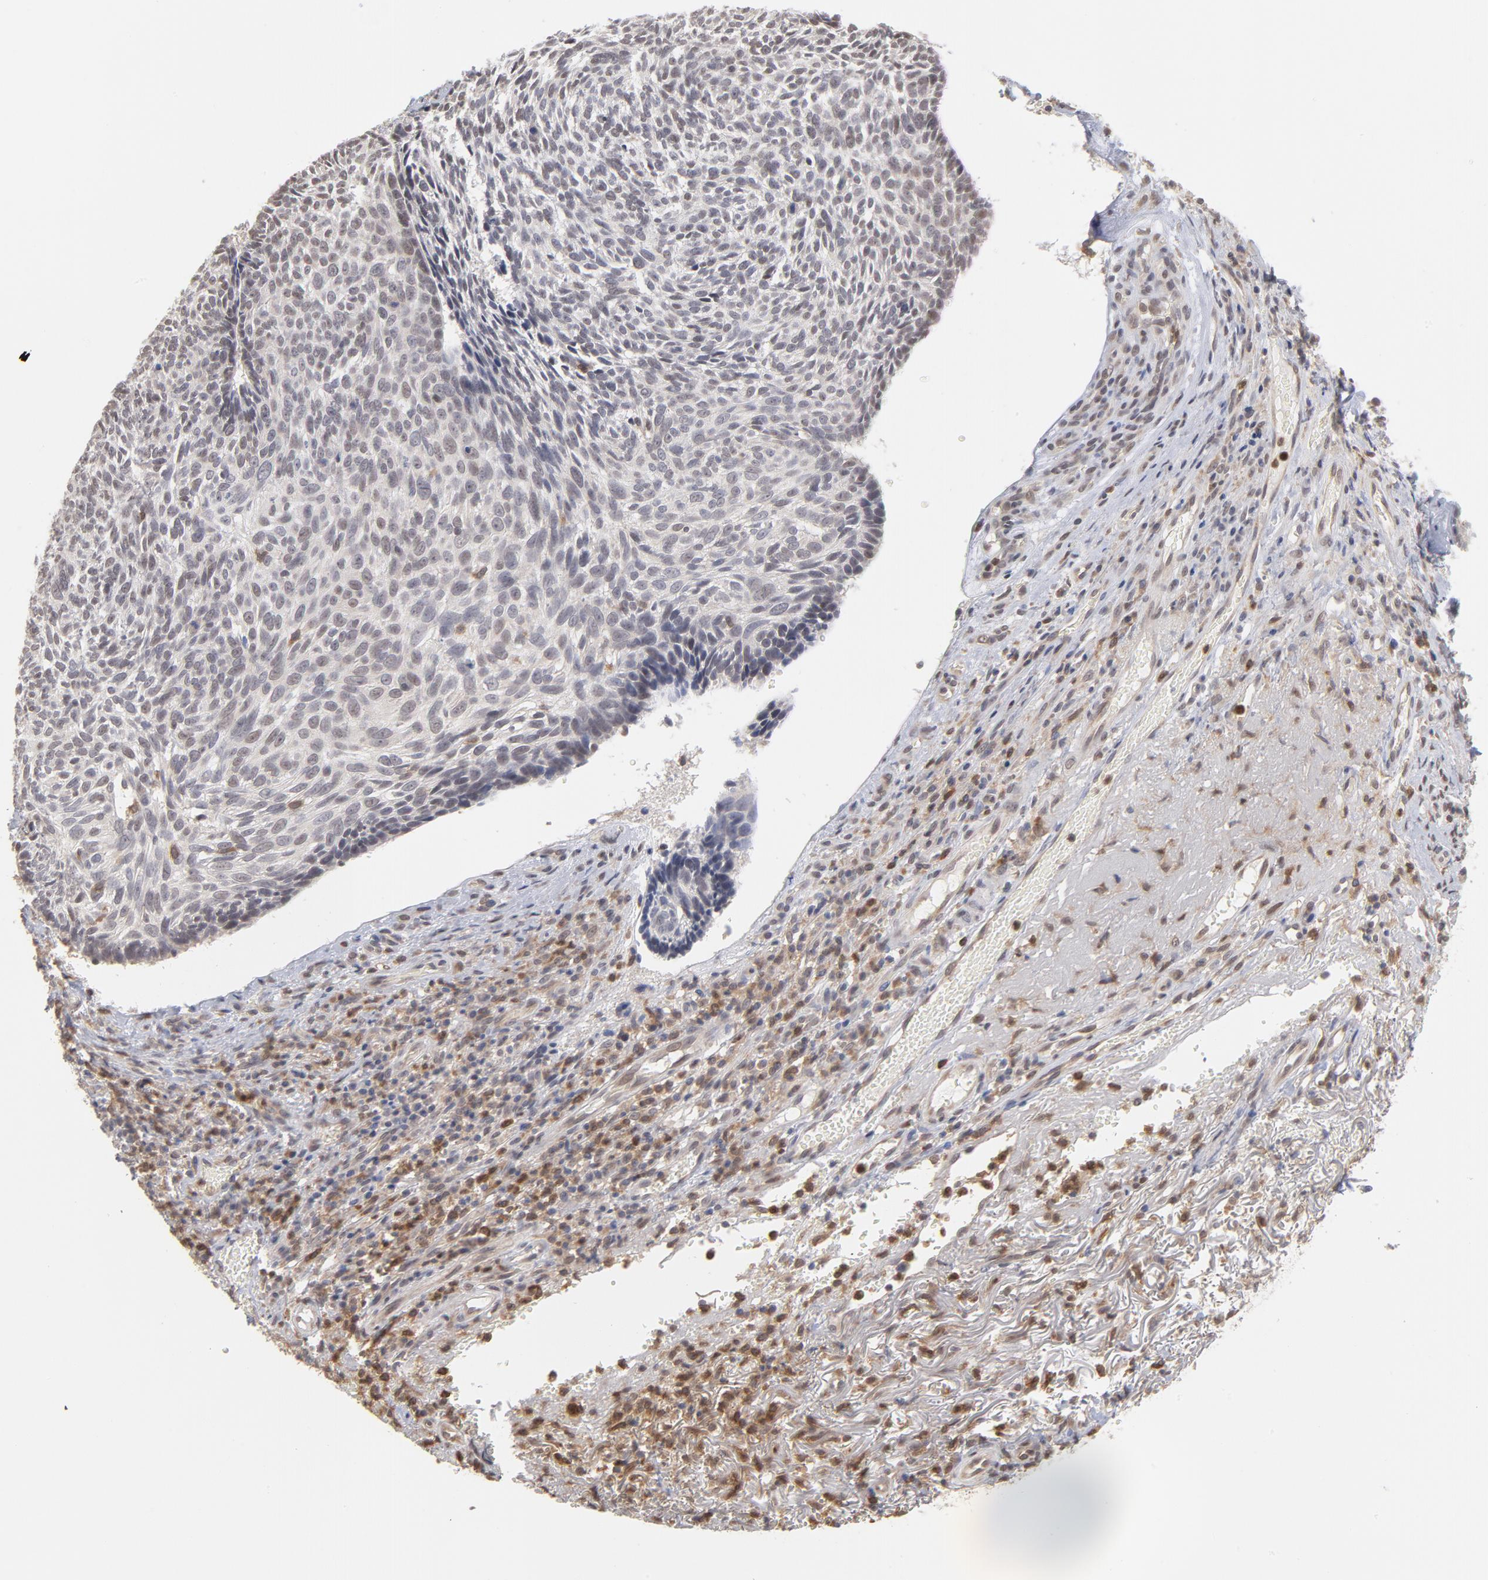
{"staining": {"intensity": "weak", "quantity": "<25%", "location": "nuclear"}, "tissue": "skin cancer", "cell_type": "Tumor cells", "image_type": "cancer", "snomed": [{"axis": "morphology", "description": "Basal cell carcinoma"}, {"axis": "topography", "description": "Skin"}], "caption": "Immunohistochemical staining of human skin basal cell carcinoma shows no significant expression in tumor cells.", "gene": "OAS1", "patient": {"sex": "male", "age": 72}}